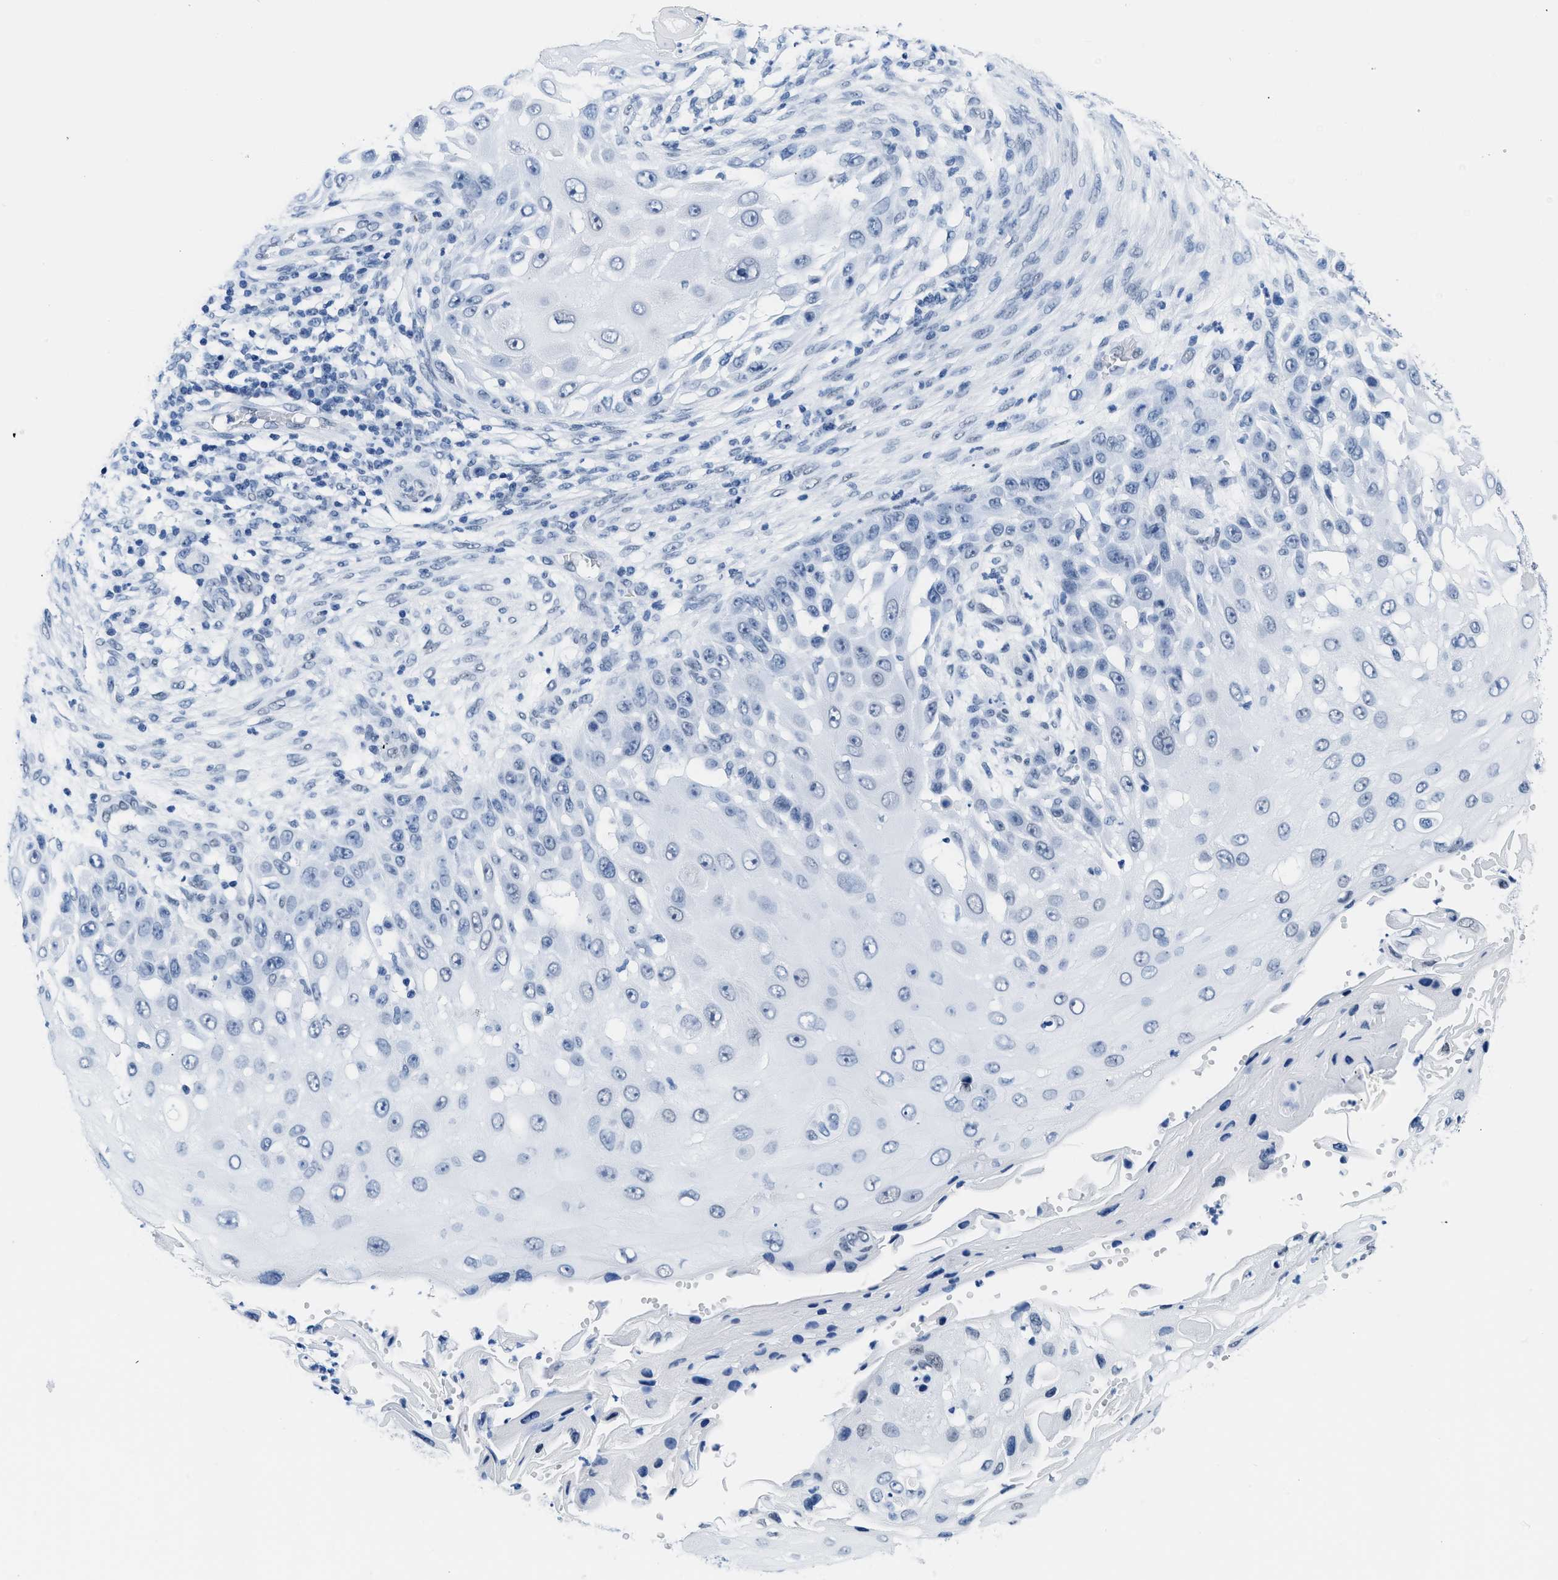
{"staining": {"intensity": "moderate", "quantity": "<25%", "location": "nuclear"}, "tissue": "skin cancer", "cell_type": "Tumor cells", "image_type": "cancer", "snomed": [{"axis": "morphology", "description": "Squamous cell carcinoma, NOS"}, {"axis": "topography", "description": "Skin"}], "caption": "Human skin cancer stained with a brown dye displays moderate nuclear positive staining in approximately <25% of tumor cells.", "gene": "CTBP1", "patient": {"sex": "female", "age": 44}}